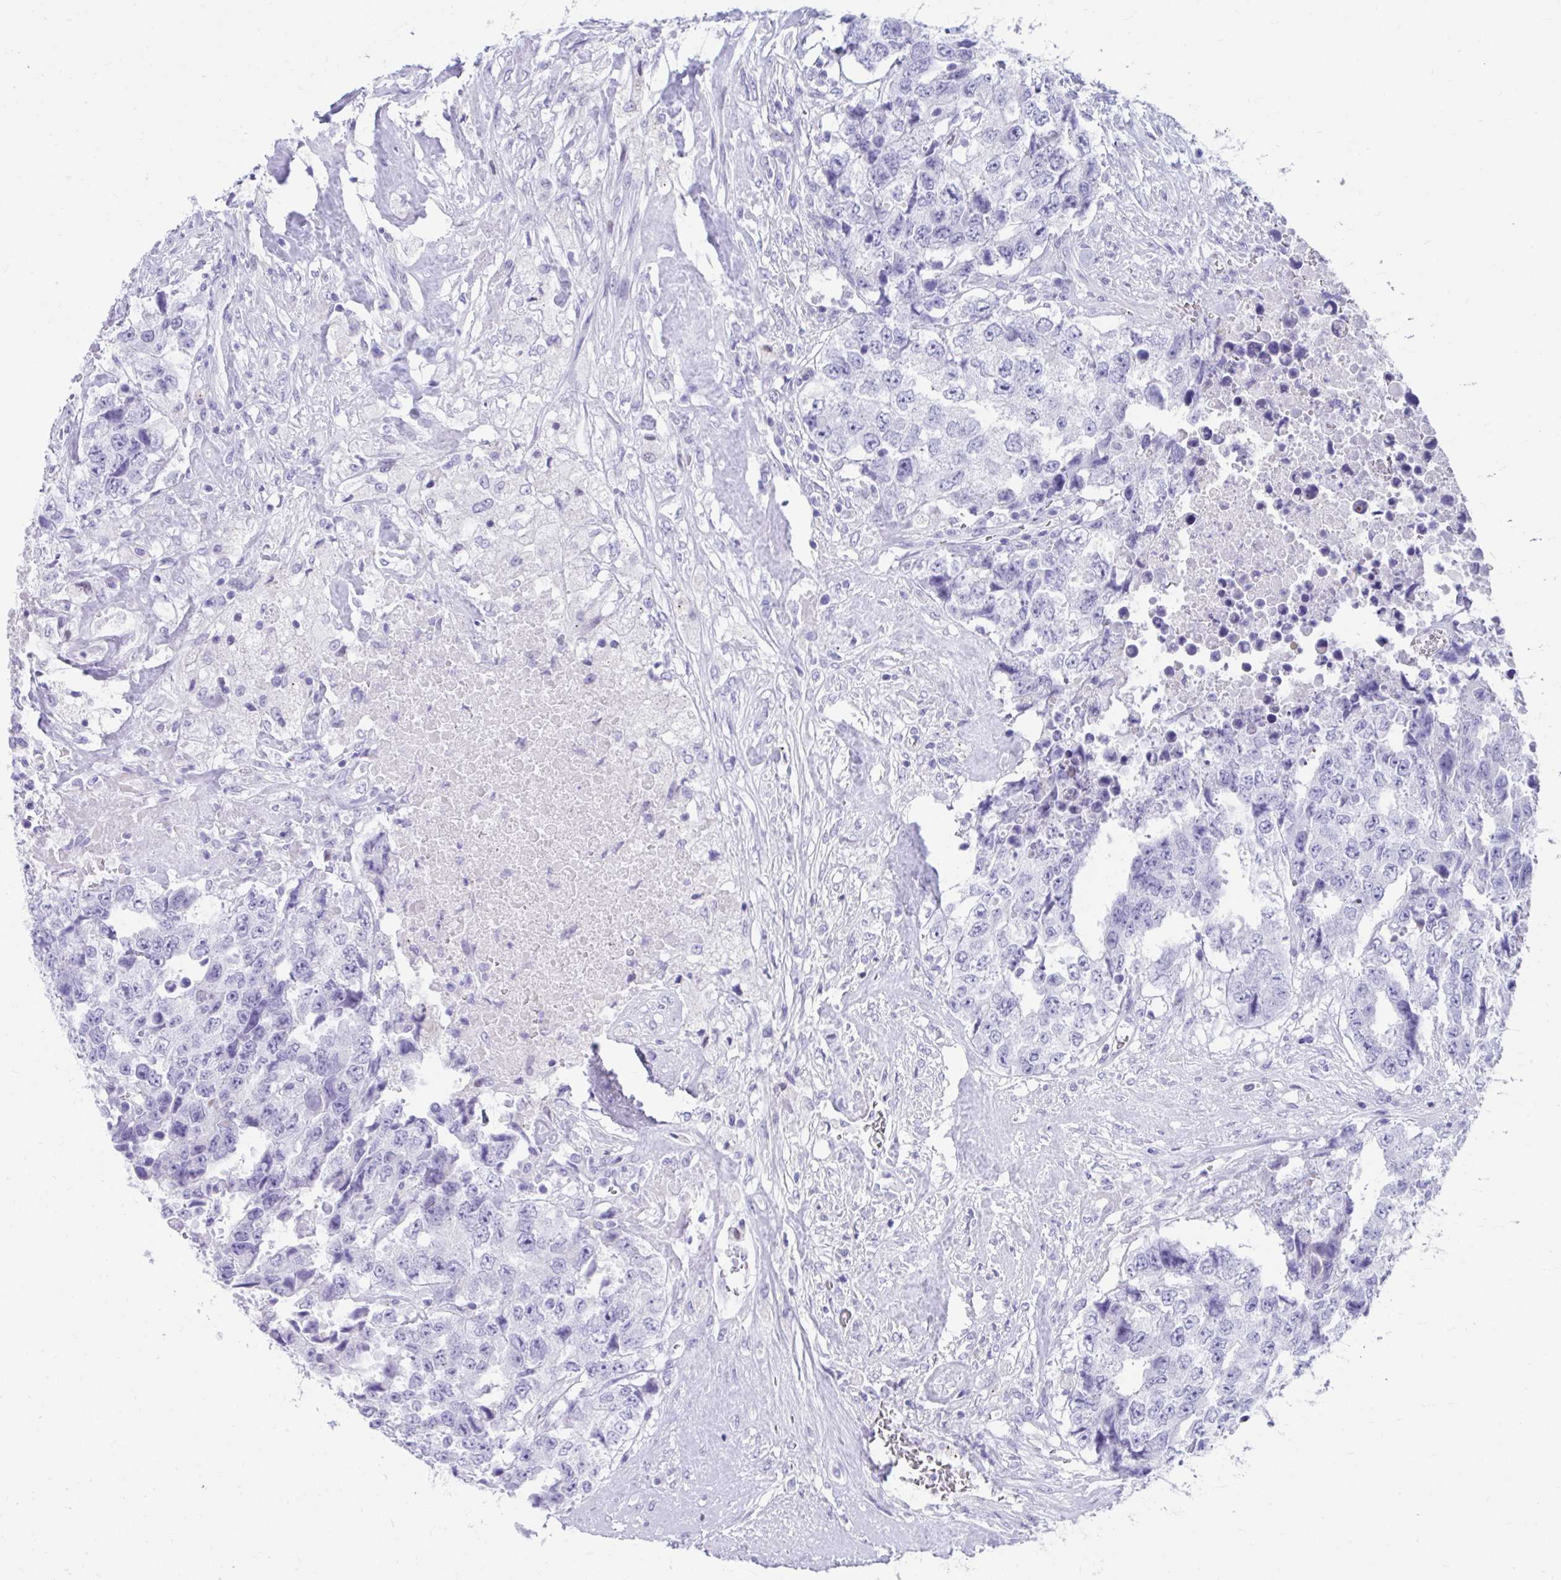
{"staining": {"intensity": "negative", "quantity": "none", "location": "none"}, "tissue": "testis cancer", "cell_type": "Tumor cells", "image_type": "cancer", "snomed": [{"axis": "morphology", "description": "Carcinoma, Embryonal, NOS"}, {"axis": "topography", "description": "Testis"}], "caption": "This is an immunohistochemistry (IHC) photomicrograph of testis cancer. There is no staining in tumor cells.", "gene": "ISL1", "patient": {"sex": "male", "age": 24}}